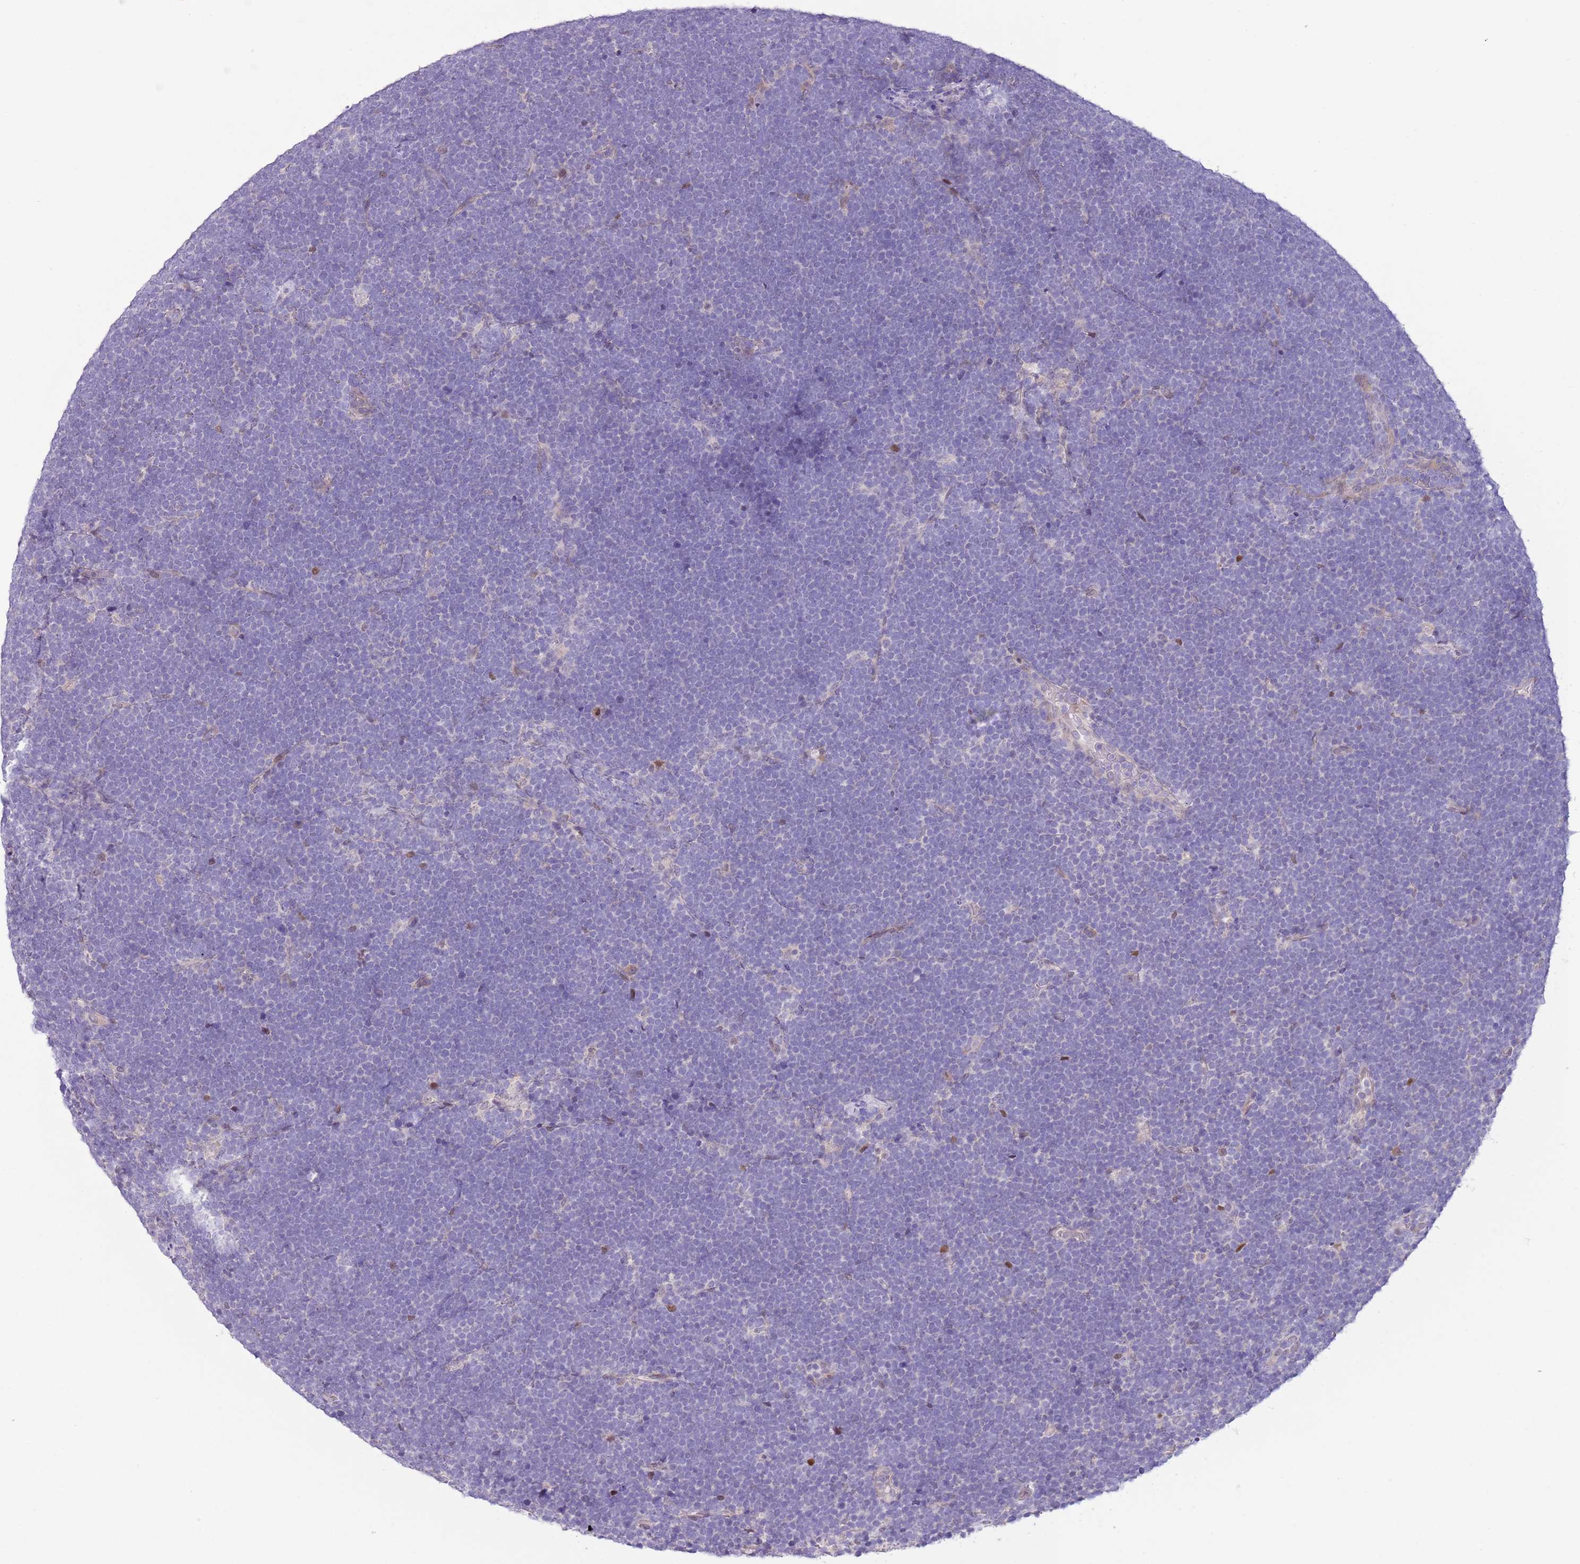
{"staining": {"intensity": "negative", "quantity": "none", "location": "none"}, "tissue": "lymphoma", "cell_type": "Tumor cells", "image_type": "cancer", "snomed": [{"axis": "morphology", "description": "Malignant lymphoma, non-Hodgkin's type, High grade"}, {"axis": "topography", "description": "Lymph node"}], "caption": "The micrograph reveals no staining of tumor cells in high-grade malignant lymphoma, non-Hodgkin's type.", "gene": "CCND2", "patient": {"sex": "male", "age": 13}}